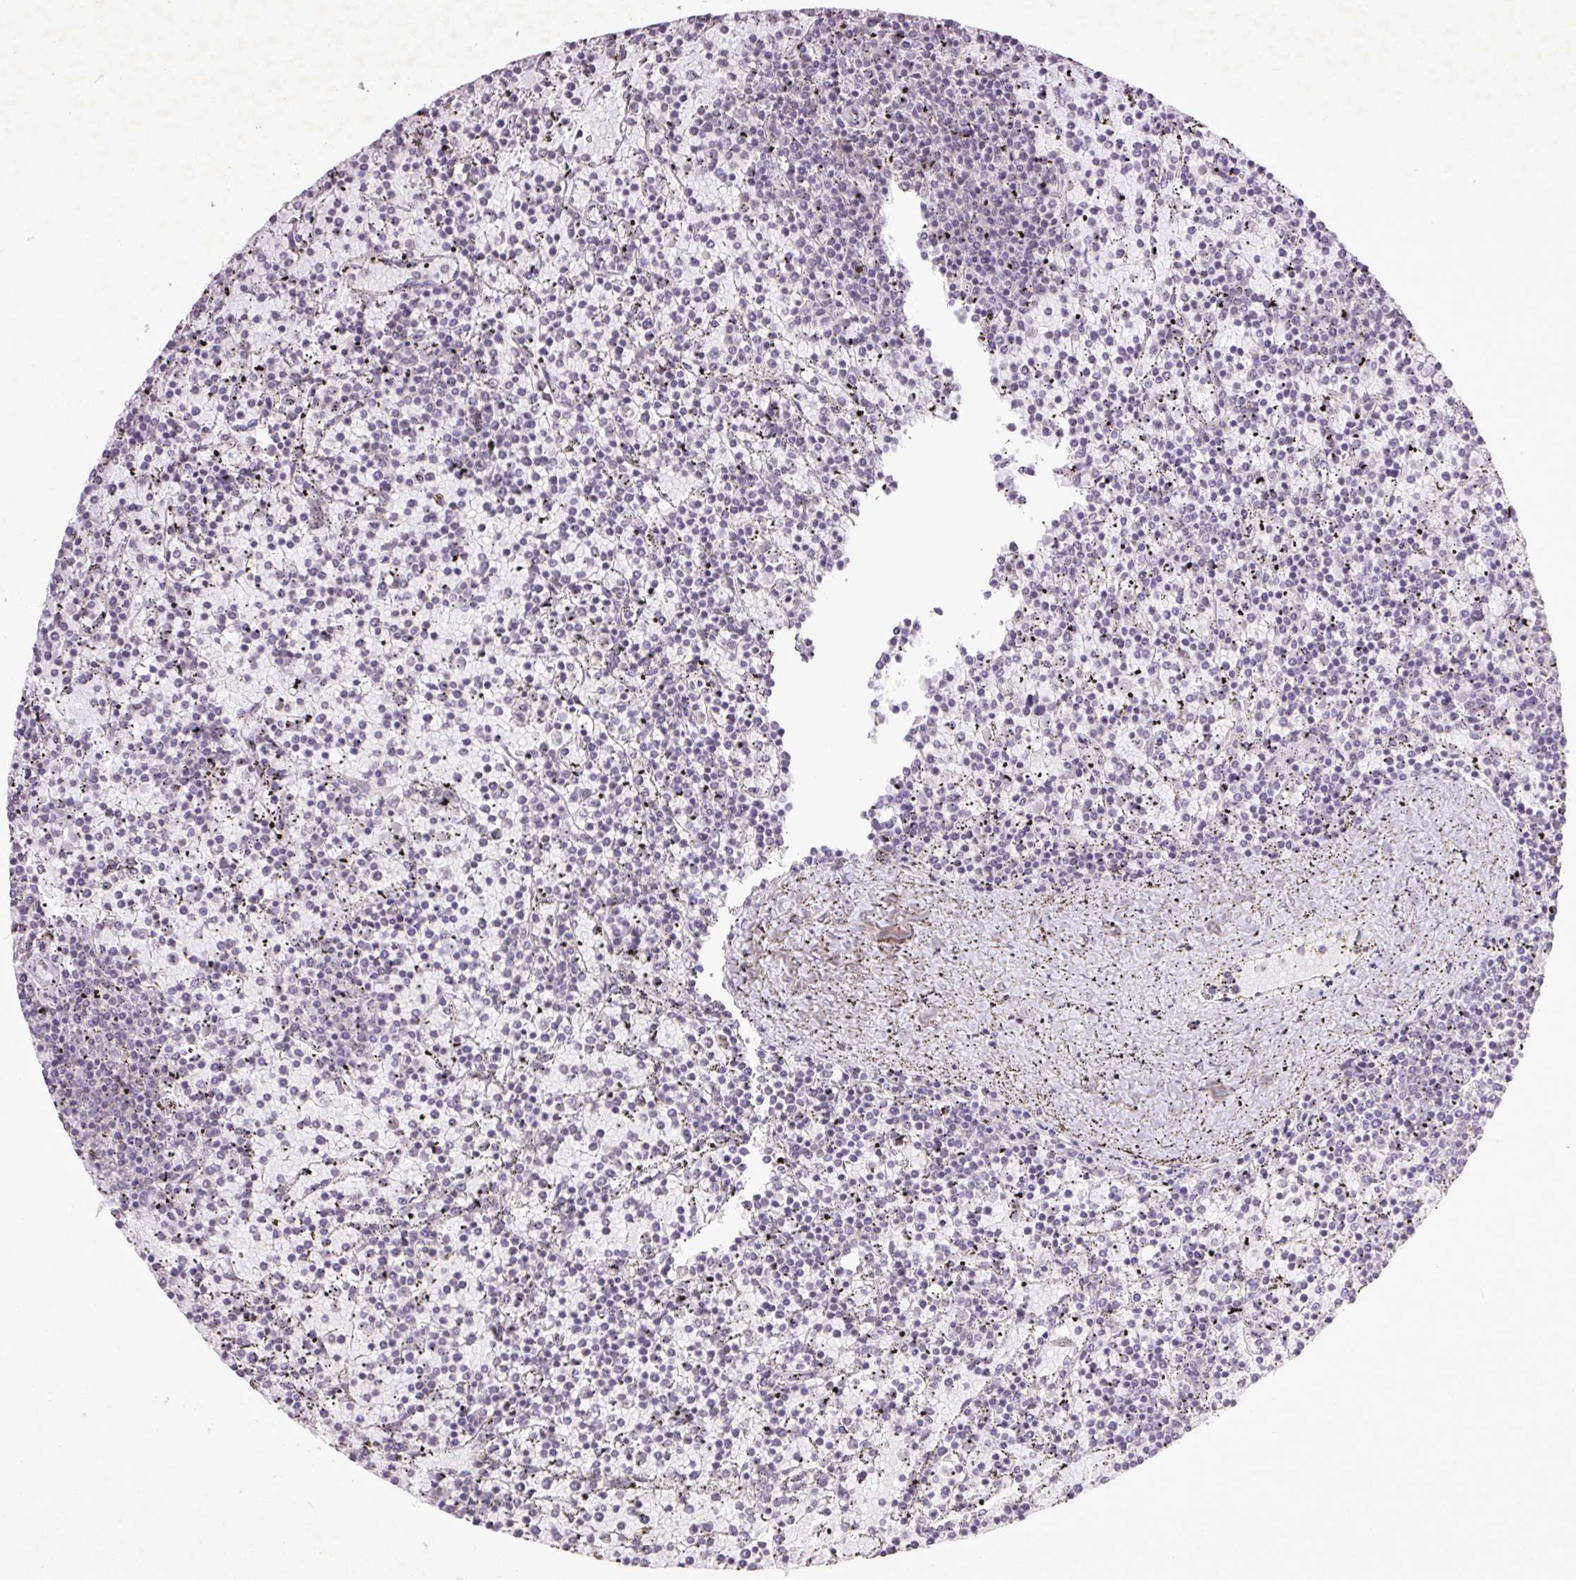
{"staining": {"intensity": "negative", "quantity": "none", "location": "none"}, "tissue": "lymphoma", "cell_type": "Tumor cells", "image_type": "cancer", "snomed": [{"axis": "morphology", "description": "Malignant lymphoma, non-Hodgkin's type, Low grade"}, {"axis": "topography", "description": "Spleen"}], "caption": "This is a image of IHC staining of lymphoma, which shows no expression in tumor cells.", "gene": "FAM168B", "patient": {"sex": "female", "age": 77}}